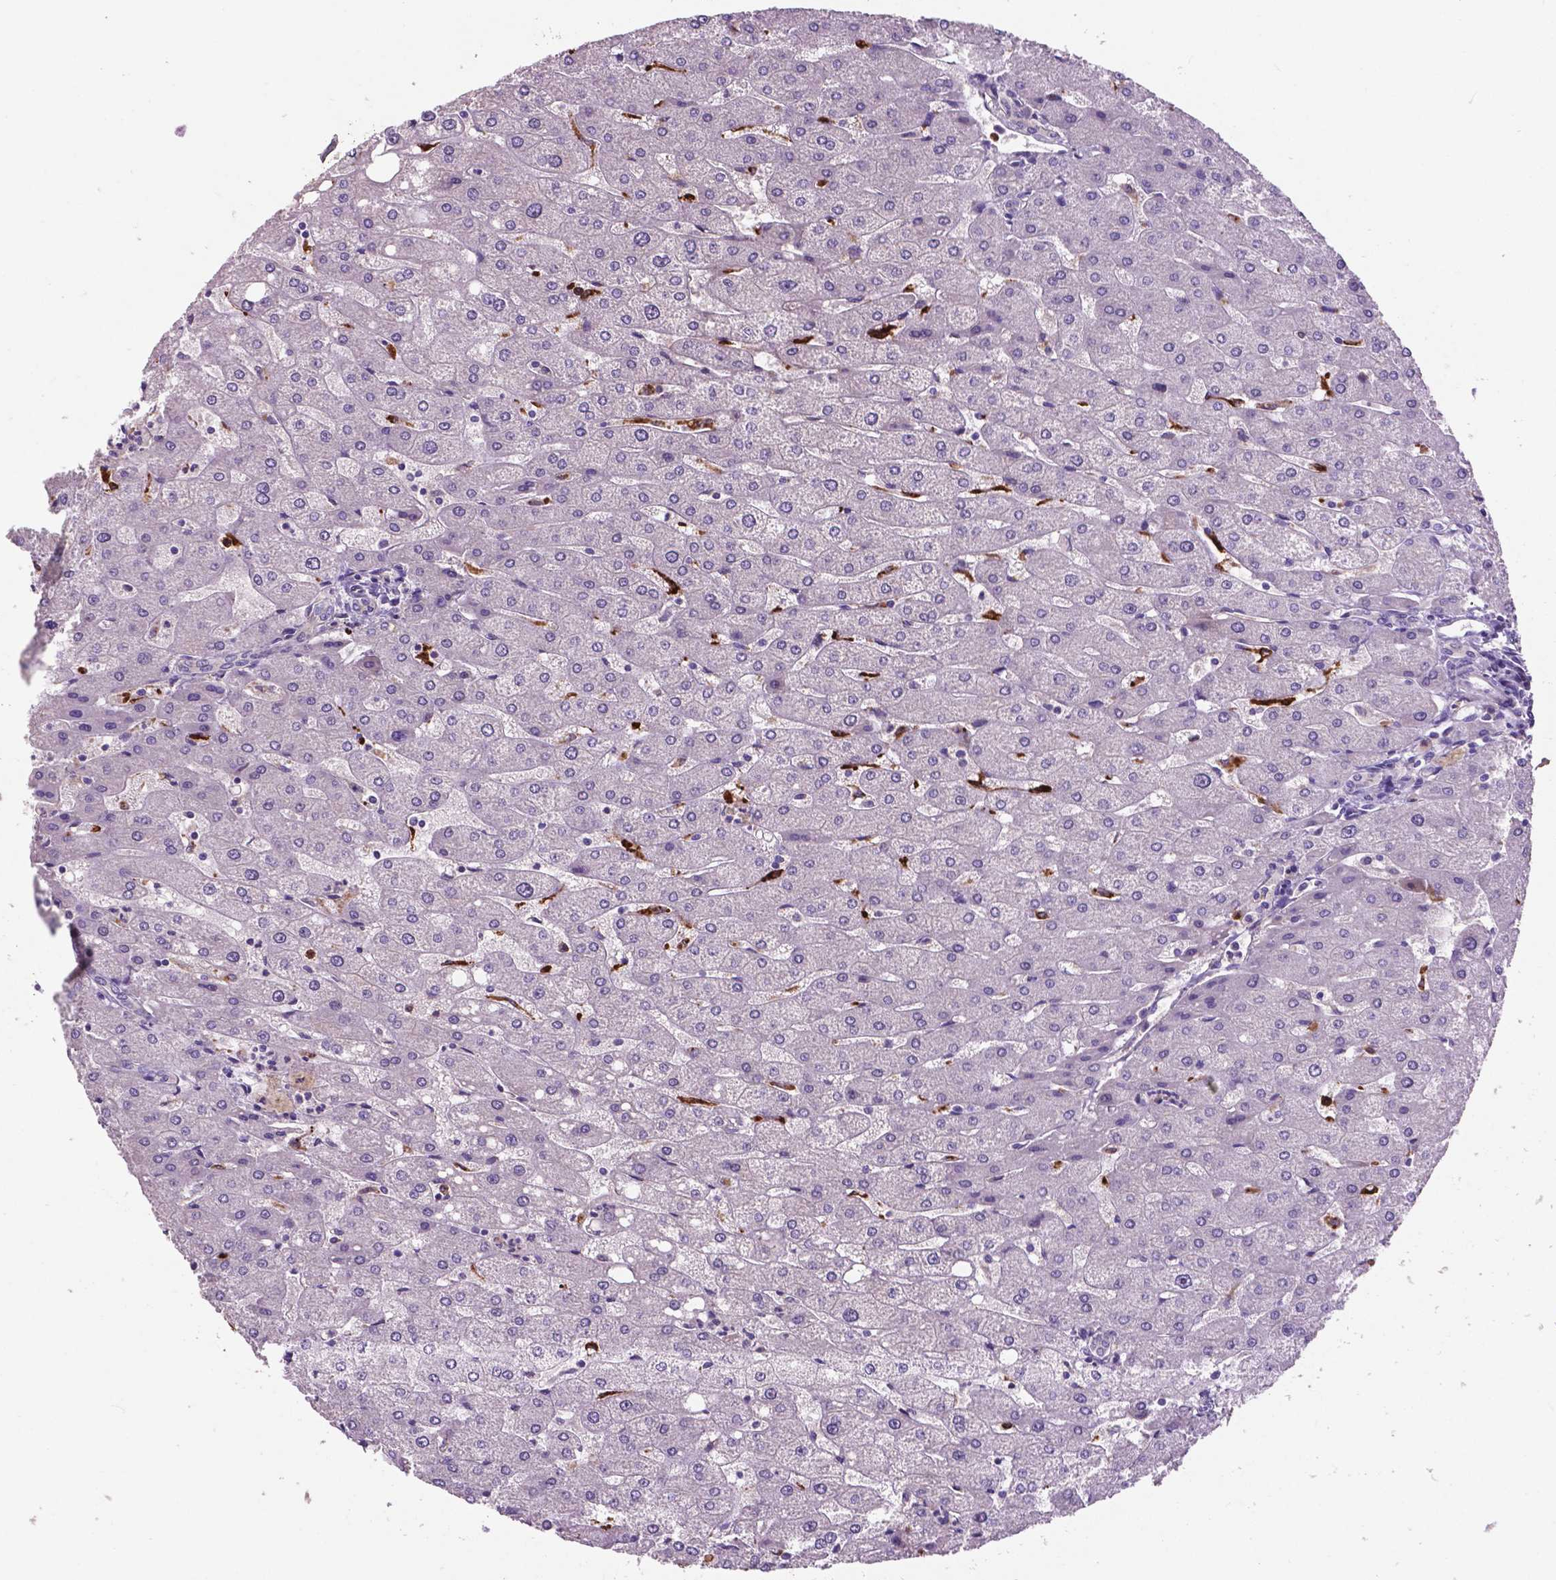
{"staining": {"intensity": "negative", "quantity": "none", "location": "none"}, "tissue": "liver", "cell_type": "Cholangiocytes", "image_type": "normal", "snomed": [{"axis": "morphology", "description": "Normal tissue, NOS"}, {"axis": "topography", "description": "Liver"}], "caption": "Liver stained for a protein using immunohistochemistry (IHC) displays no expression cholangiocytes.", "gene": "PLSCR1", "patient": {"sex": "male", "age": 67}}